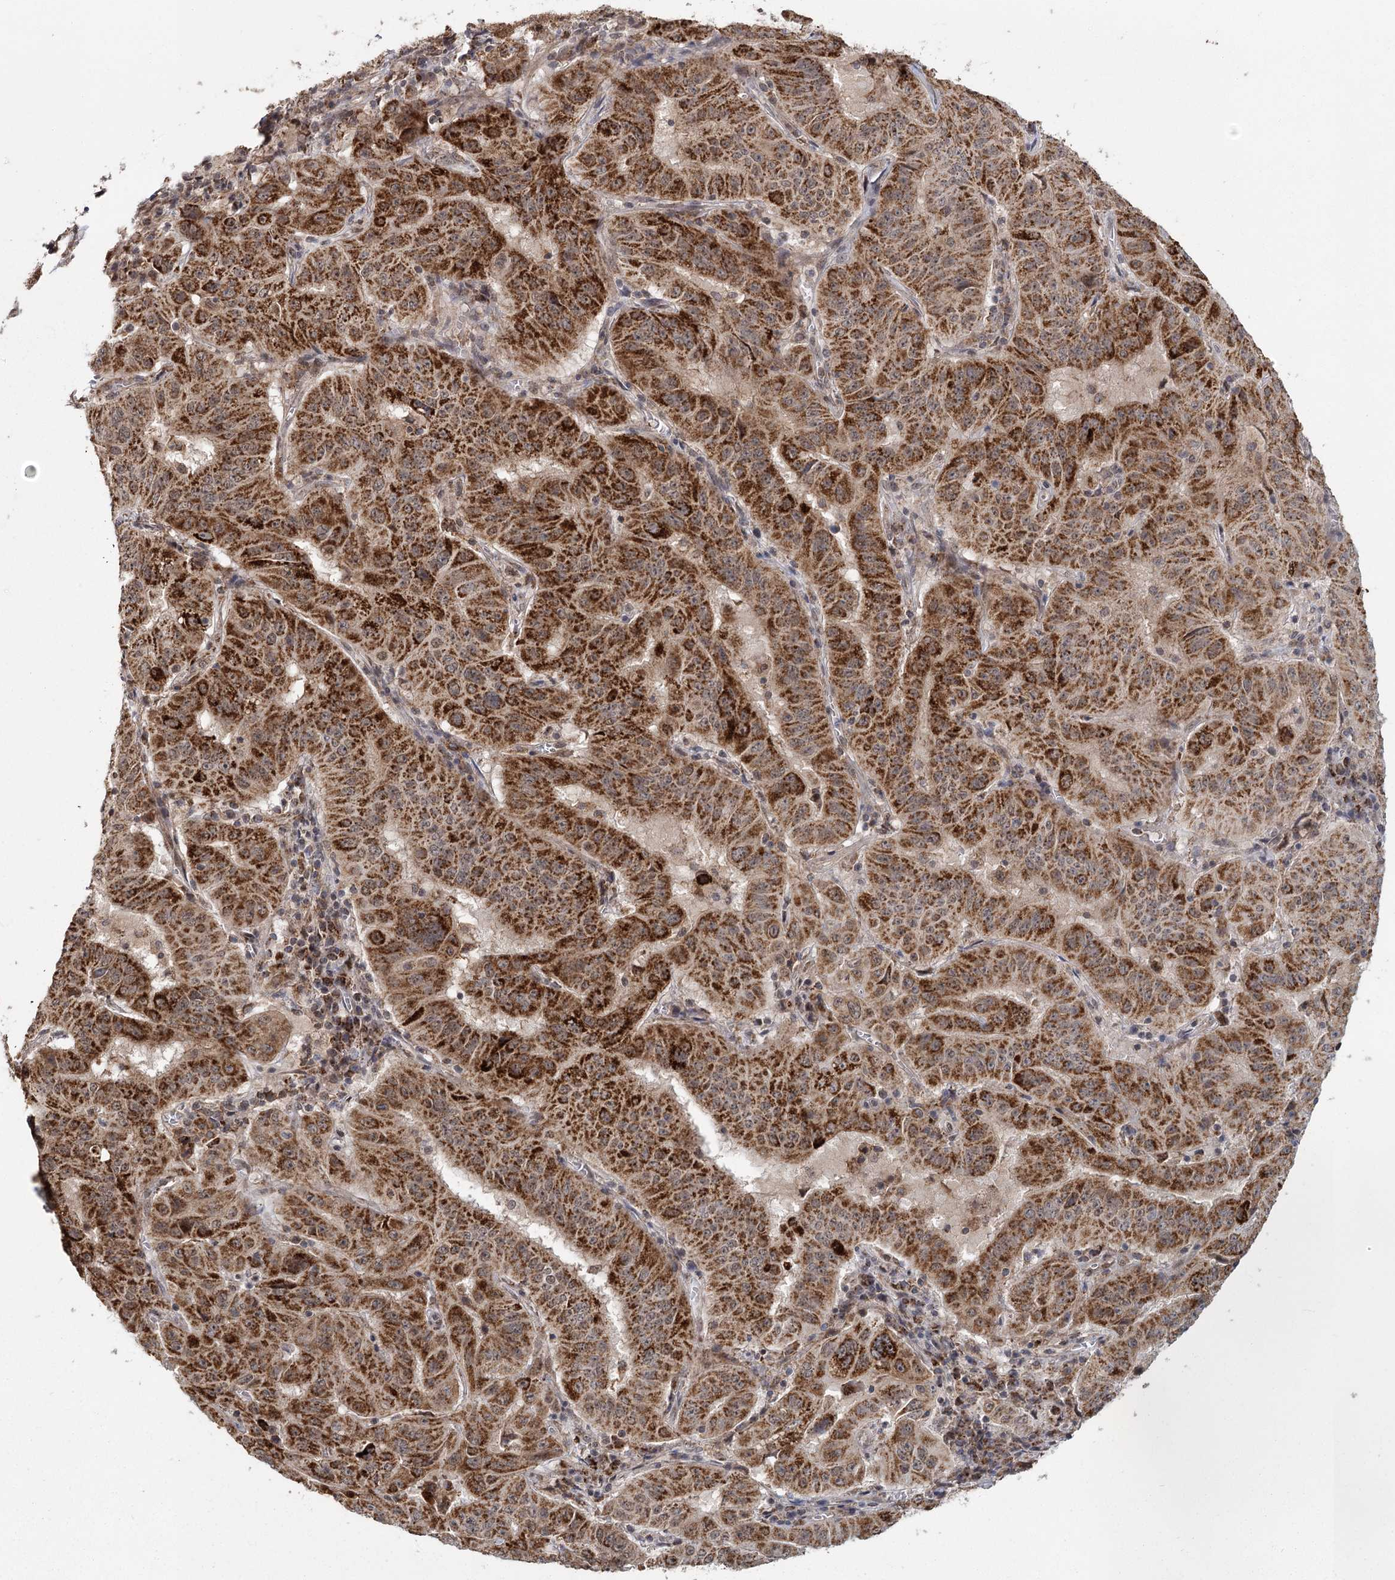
{"staining": {"intensity": "strong", "quantity": ">75%", "location": "cytoplasmic/membranous"}, "tissue": "pancreatic cancer", "cell_type": "Tumor cells", "image_type": "cancer", "snomed": [{"axis": "morphology", "description": "Adenocarcinoma, NOS"}, {"axis": "topography", "description": "Pancreas"}], "caption": "A histopathology image of pancreatic cancer (adenocarcinoma) stained for a protein shows strong cytoplasmic/membranous brown staining in tumor cells.", "gene": "ZCCHC24", "patient": {"sex": "male", "age": 63}}